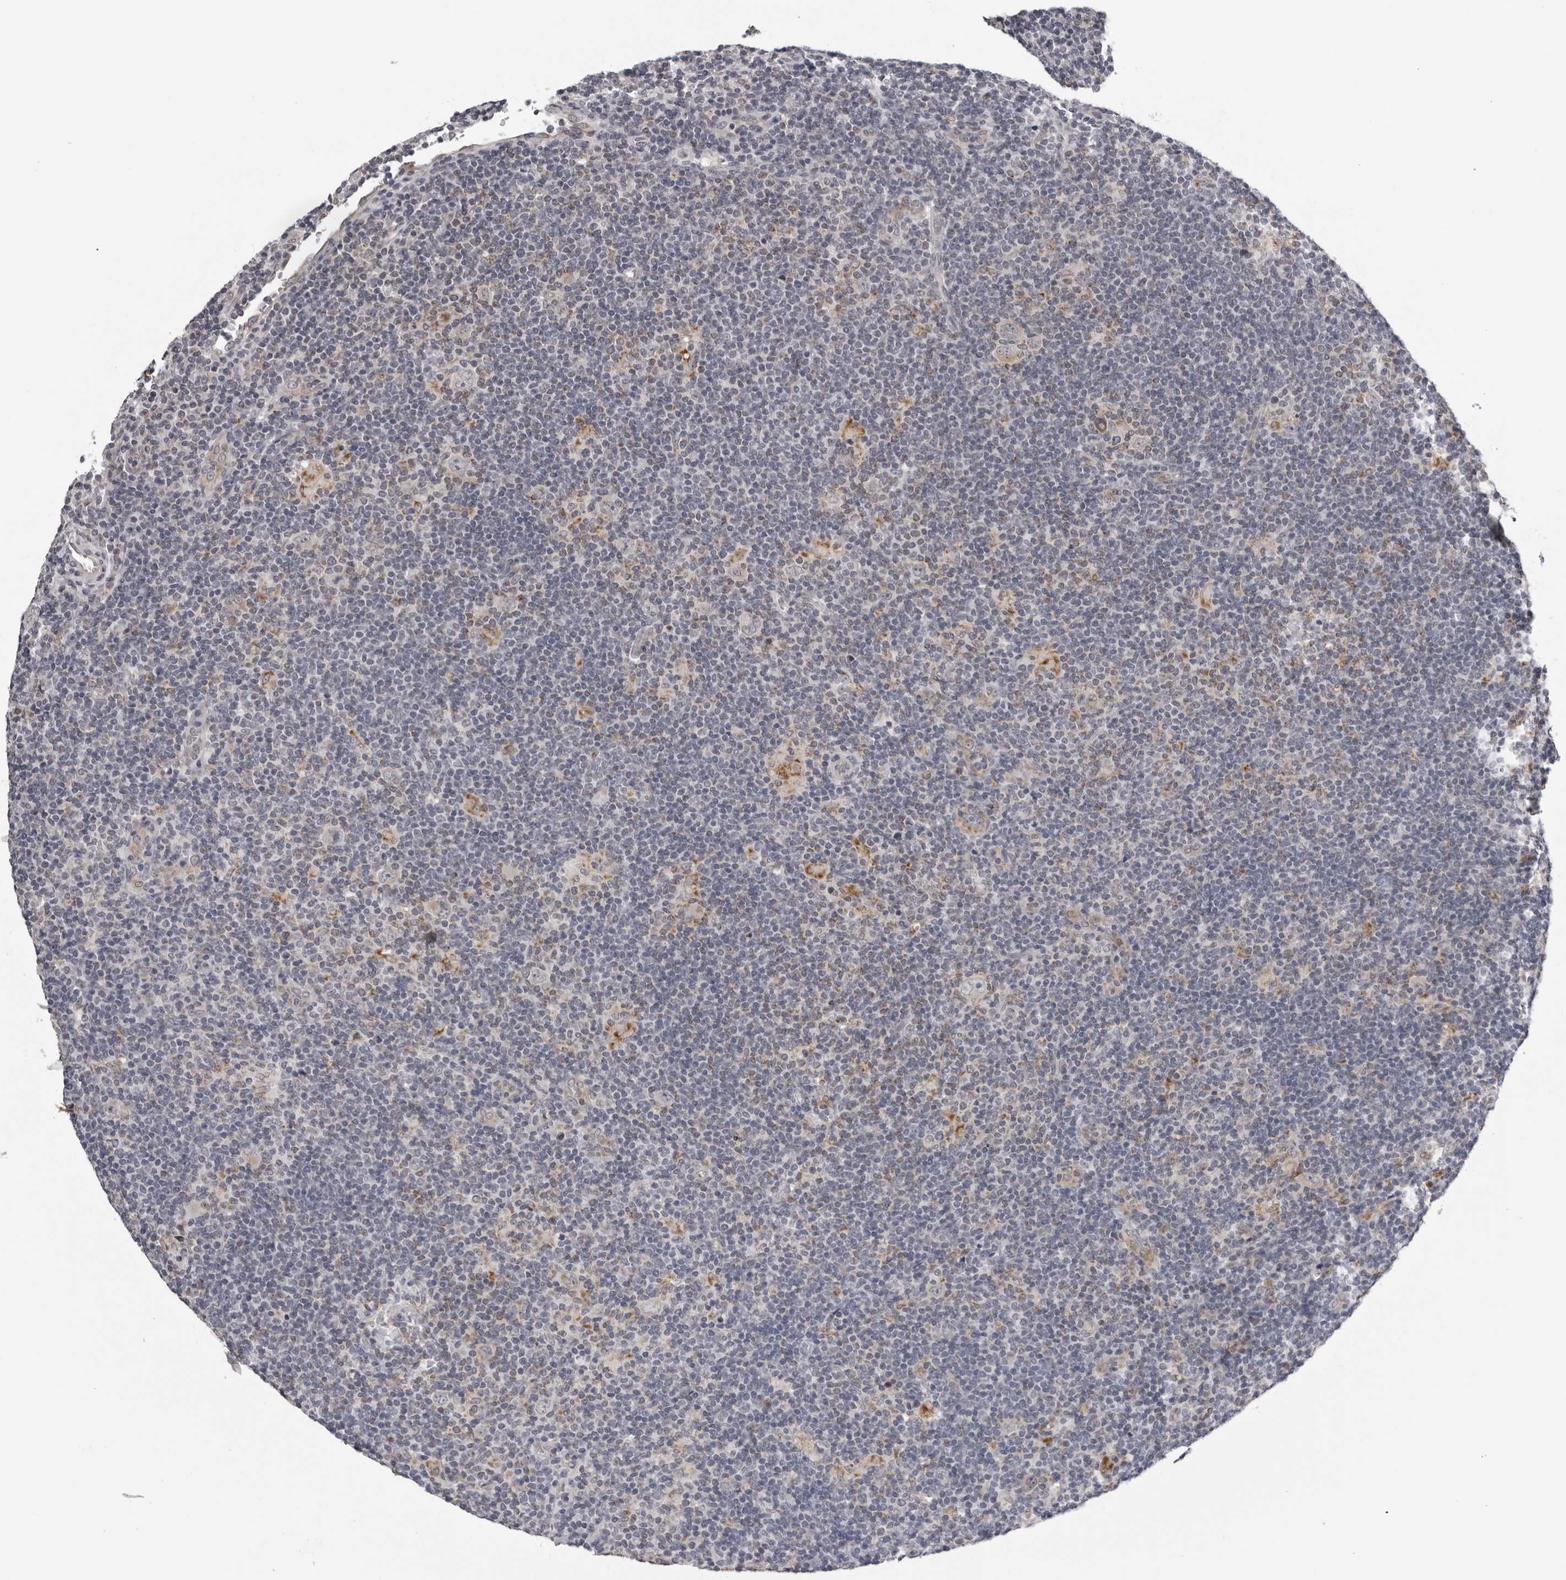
{"staining": {"intensity": "negative", "quantity": "none", "location": "none"}, "tissue": "lymphoma", "cell_type": "Tumor cells", "image_type": "cancer", "snomed": [{"axis": "morphology", "description": "Hodgkin's disease, NOS"}, {"axis": "topography", "description": "Lymph node"}], "caption": "There is no significant positivity in tumor cells of Hodgkin's disease.", "gene": "CPT2", "patient": {"sex": "female", "age": 57}}